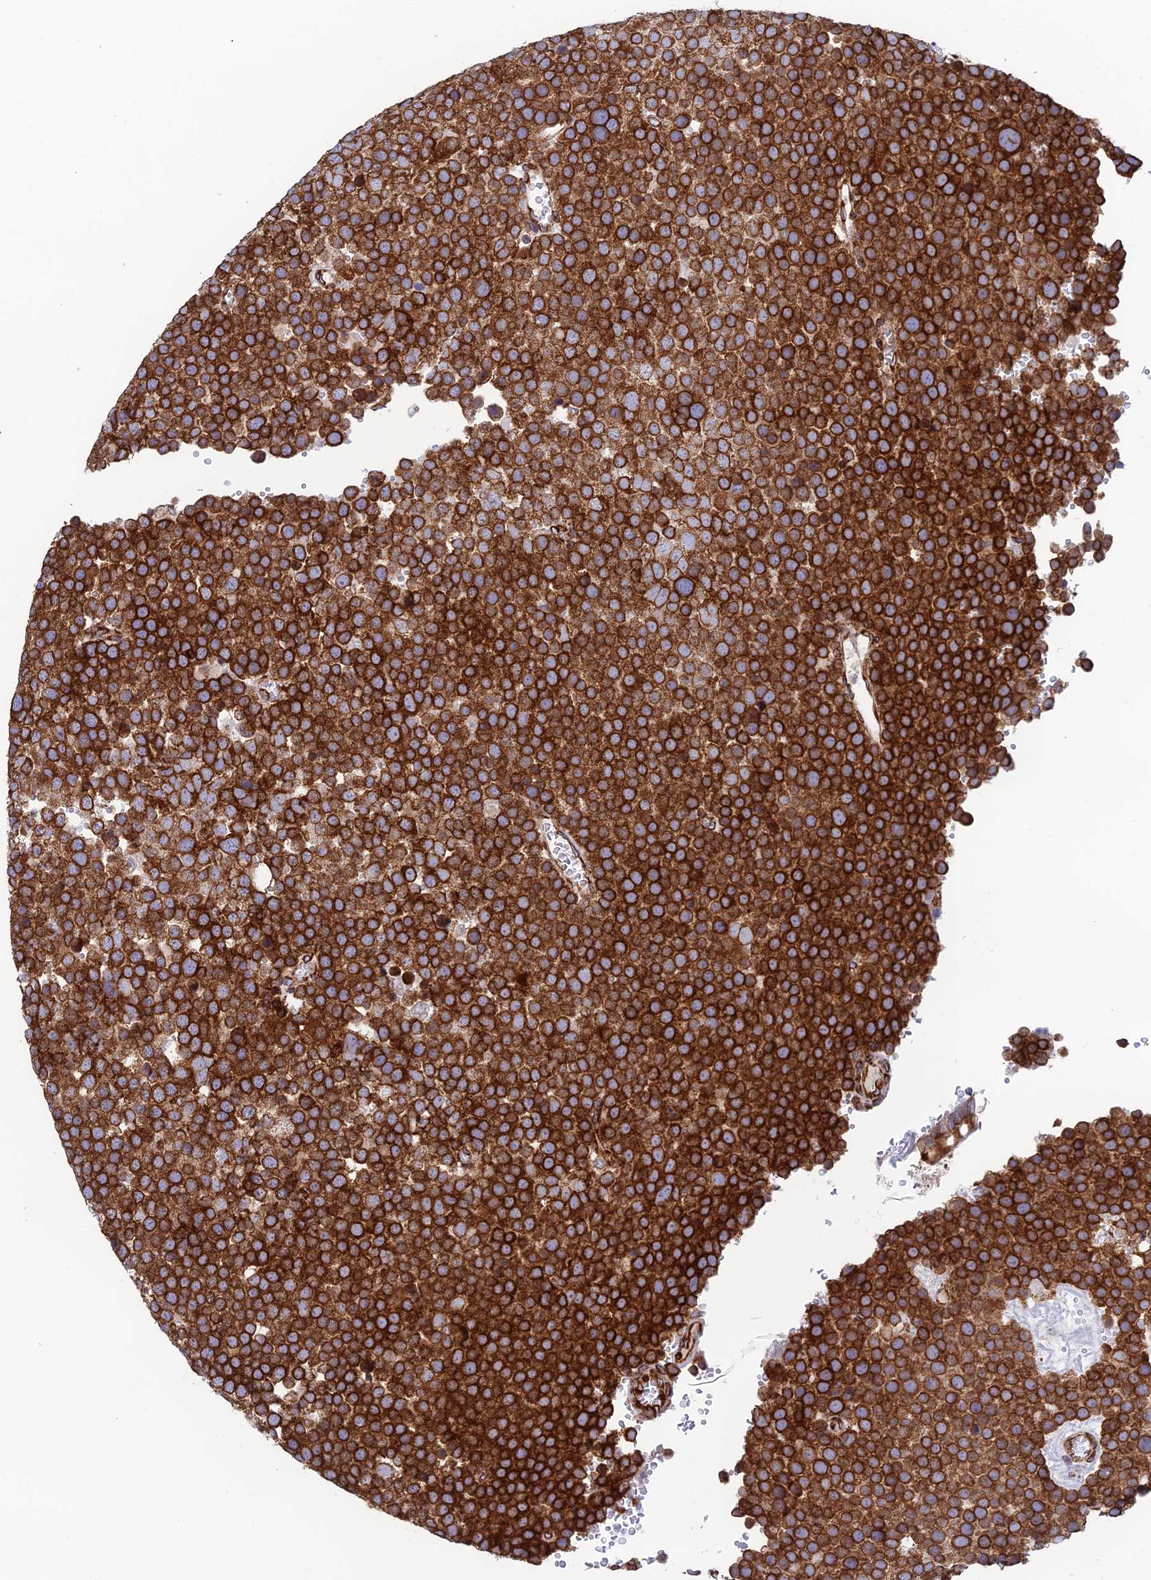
{"staining": {"intensity": "strong", "quantity": ">75%", "location": "cytoplasmic/membranous"}, "tissue": "testis cancer", "cell_type": "Tumor cells", "image_type": "cancer", "snomed": [{"axis": "morphology", "description": "Seminoma, NOS"}, {"axis": "topography", "description": "Testis"}], "caption": "Brown immunohistochemical staining in human testis cancer demonstrates strong cytoplasmic/membranous expression in about >75% of tumor cells.", "gene": "CCDC69", "patient": {"sex": "male", "age": 71}}